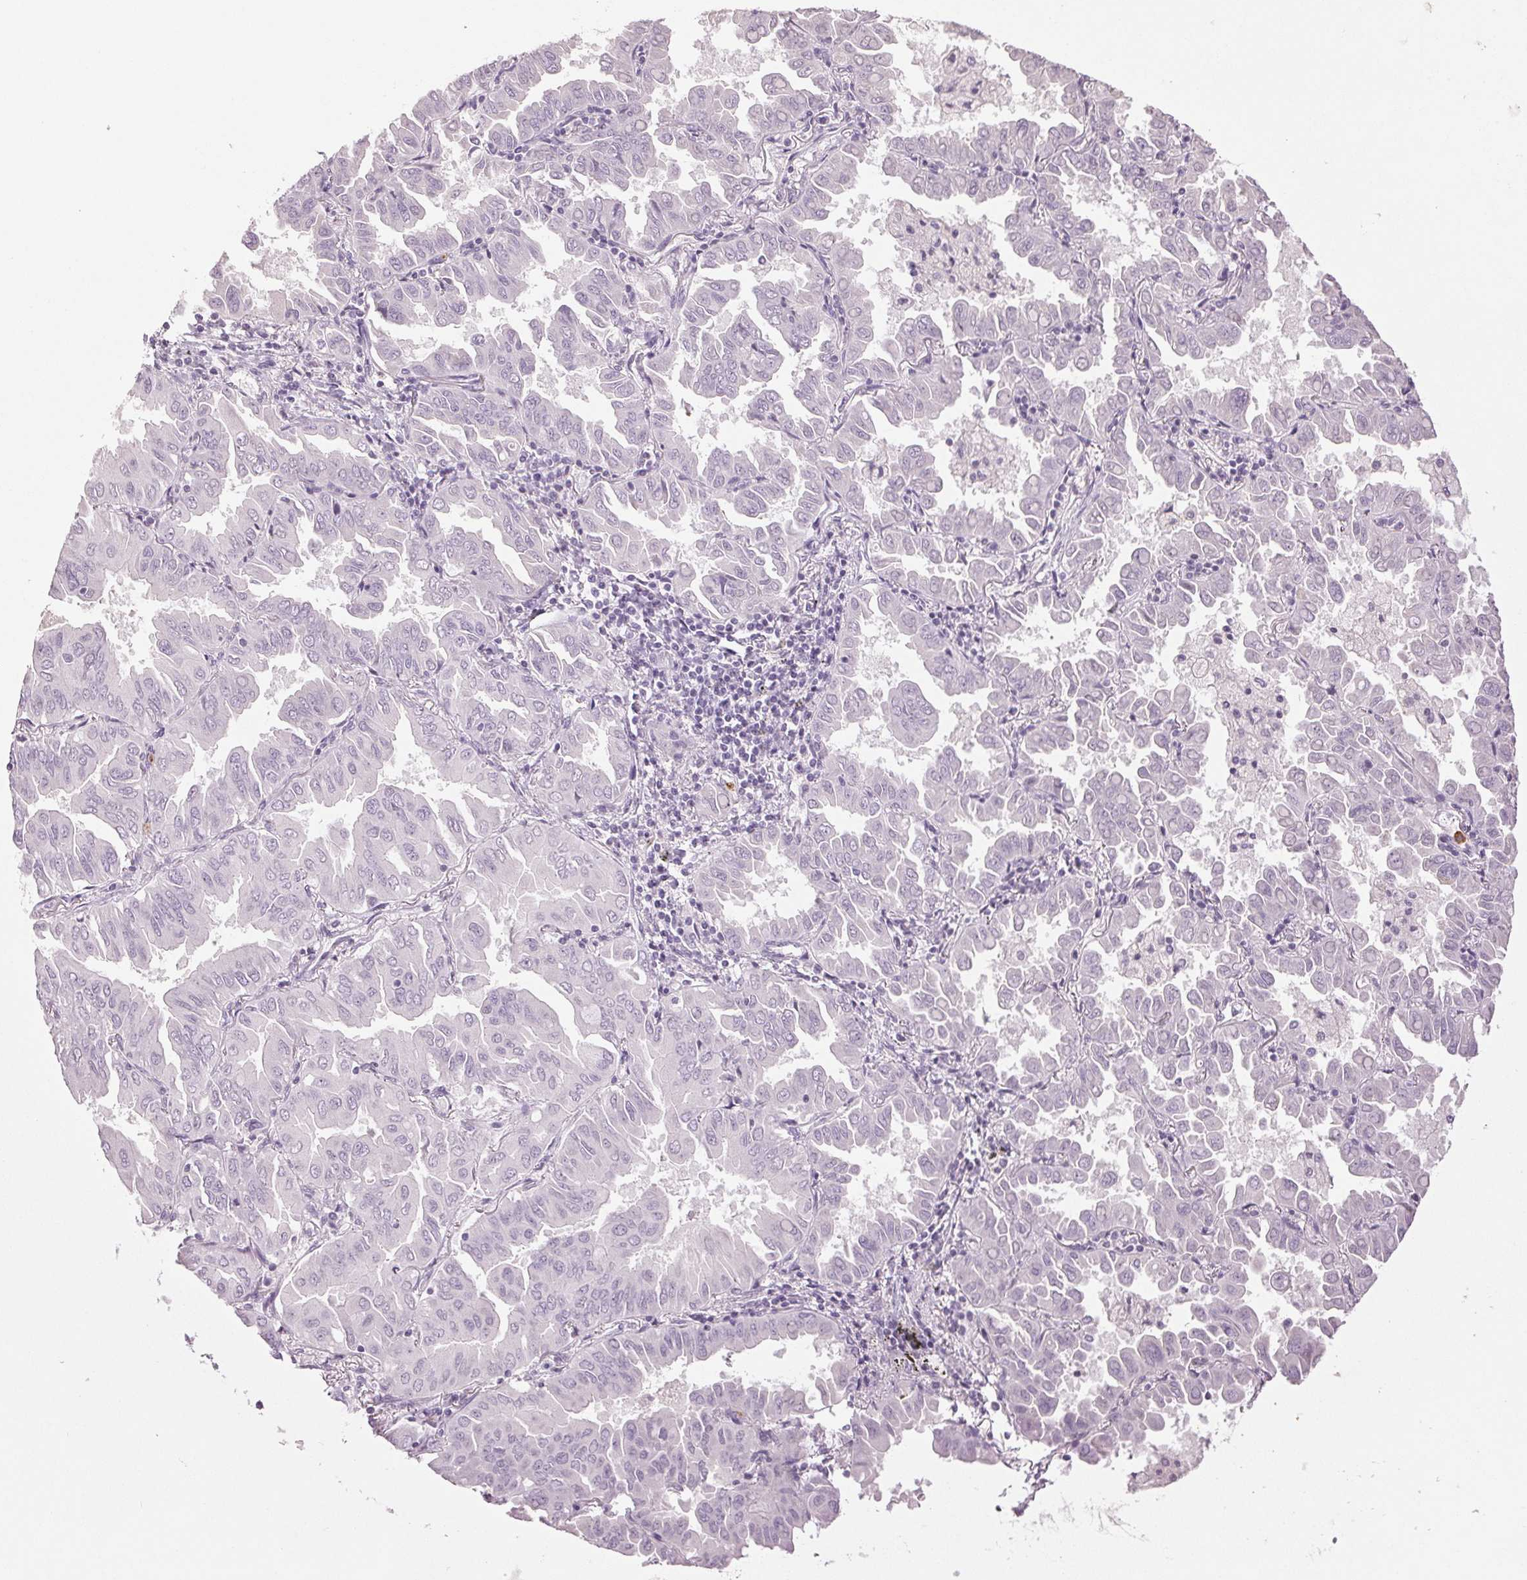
{"staining": {"intensity": "negative", "quantity": "none", "location": "none"}, "tissue": "lung cancer", "cell_type": "Tumor cells", "image_type": "cancer", "snomed": [{"axis": "morphology", "description": "Adenocarcinoma, NOS"}, {"axis": "topography", "description": "Lung"}], "caption": "This is a photomicrograph of immunohistochemistry (IHC) staining of lung cancer (adenocarcinoma), which shows no staining in tumor cells.", "gene": "LTF", "patient": {"sex": "male", "age": 64}}